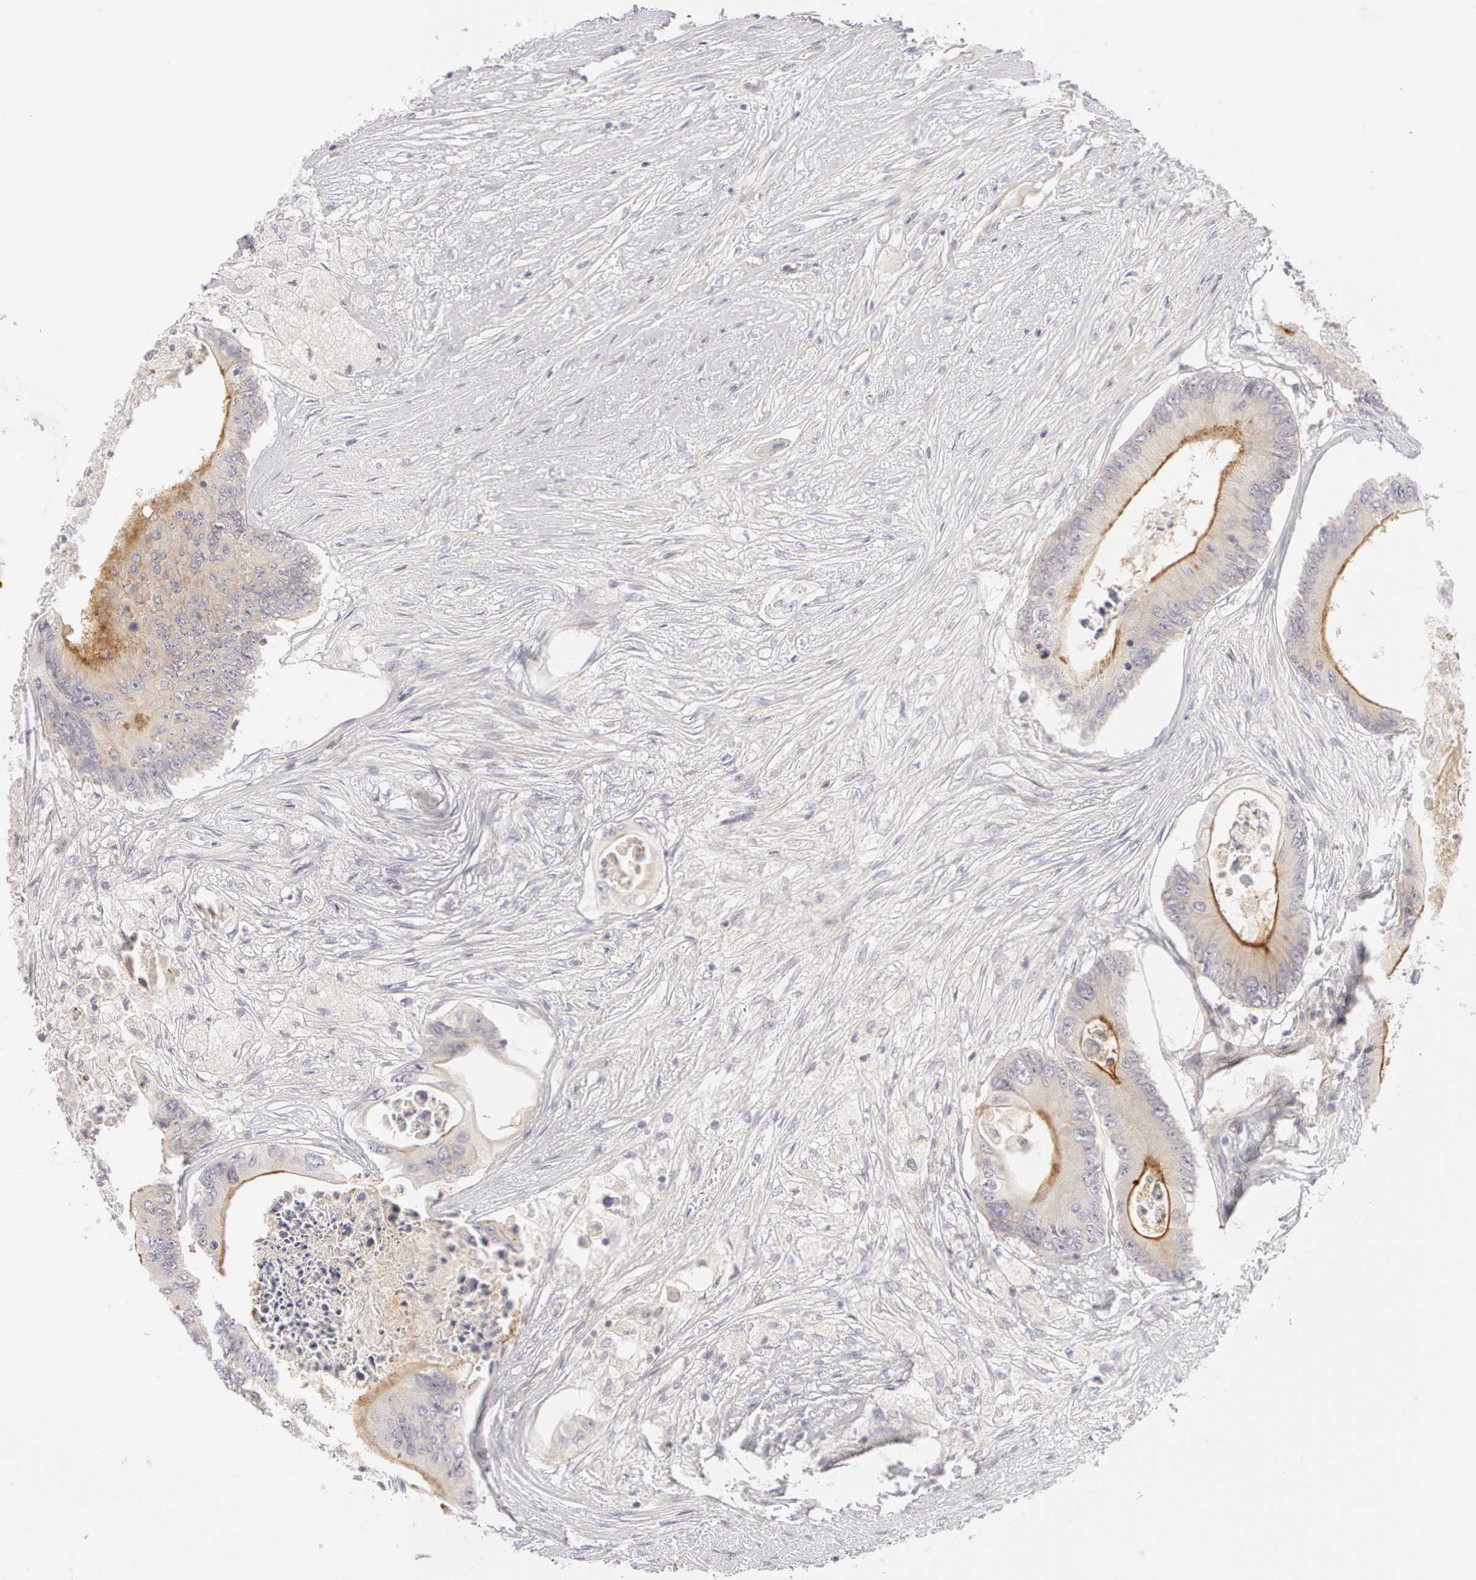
{"staining": {"intensity": "moderate", "quantity": ">75%", "location": "cytoplasmic/membranous"}, "tissue": "colorectal cancer", "cell_type": "Tumor cells", "image_type": "cancer", "snomed": [{"axis": "morphology", "description": "Adenocarcinoma, NOS"}, {"axis": "topography", "description": "Colon"}], "caption": "Colorectal adenocarcinoma was stained to show a protein in brown. There is medium levels of moderate cytoplasmic/membranous expression in about >75% of tumor cells.", "gene": "ABCB1", "patient": {"sex": "male", "age": 65}}